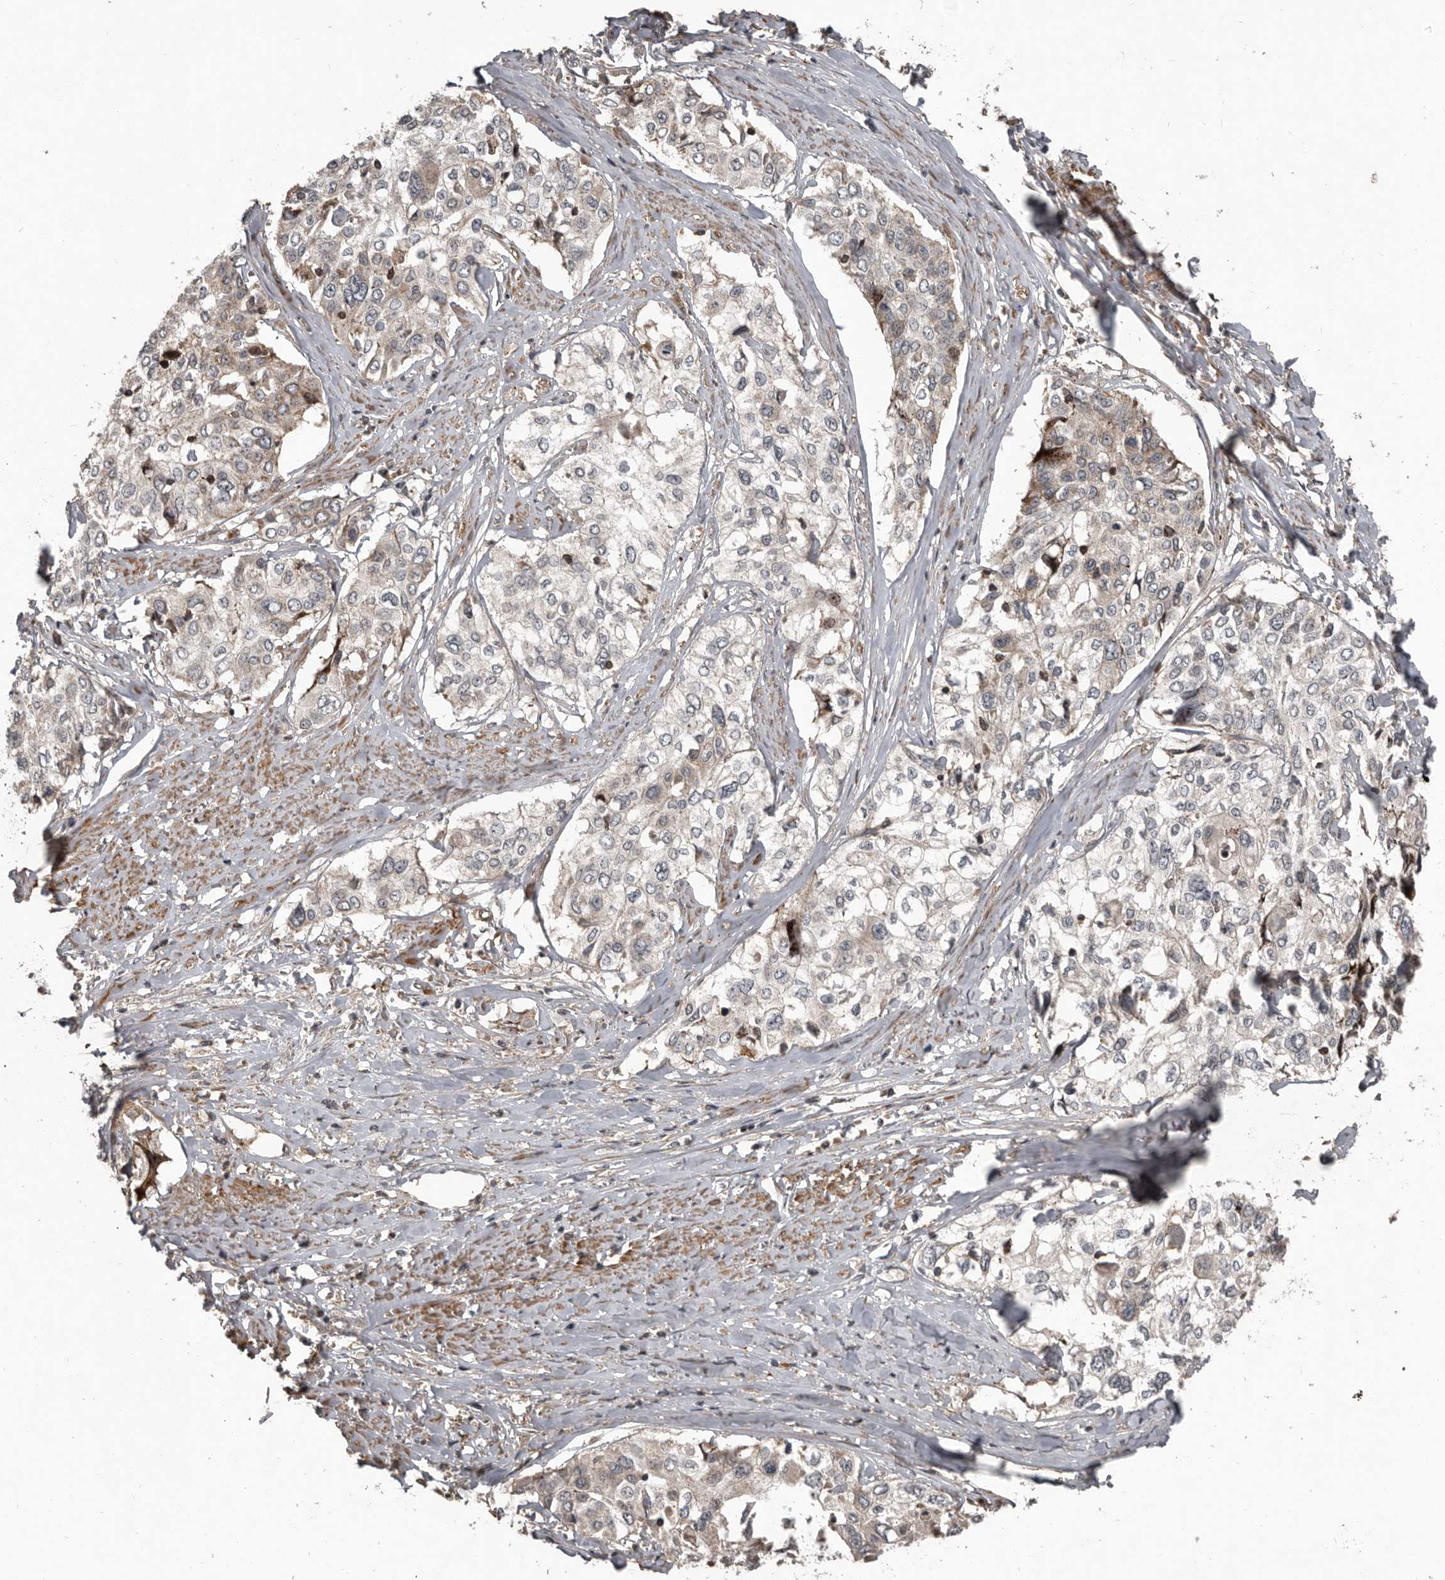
{"staining": {"intensity": "weak", "quantity": "<25%", "location": "cytoplasmic/membranous"}, "tissue": "cervical cancer", "cell_type": "Tumor cells", "image_type": "cancer", "snomed": [{"axis": "morphology", "description": "Squamous cell carcinoma, NOS"}, {"axis": "topography", "description": "Cervix"}], "caption": "DAB immunohistochemical staining of human cervical cancer displays no significant staining in tumor cells.", "gene": "FBXO31", "patient": {"sex": "female", "age": 31}}